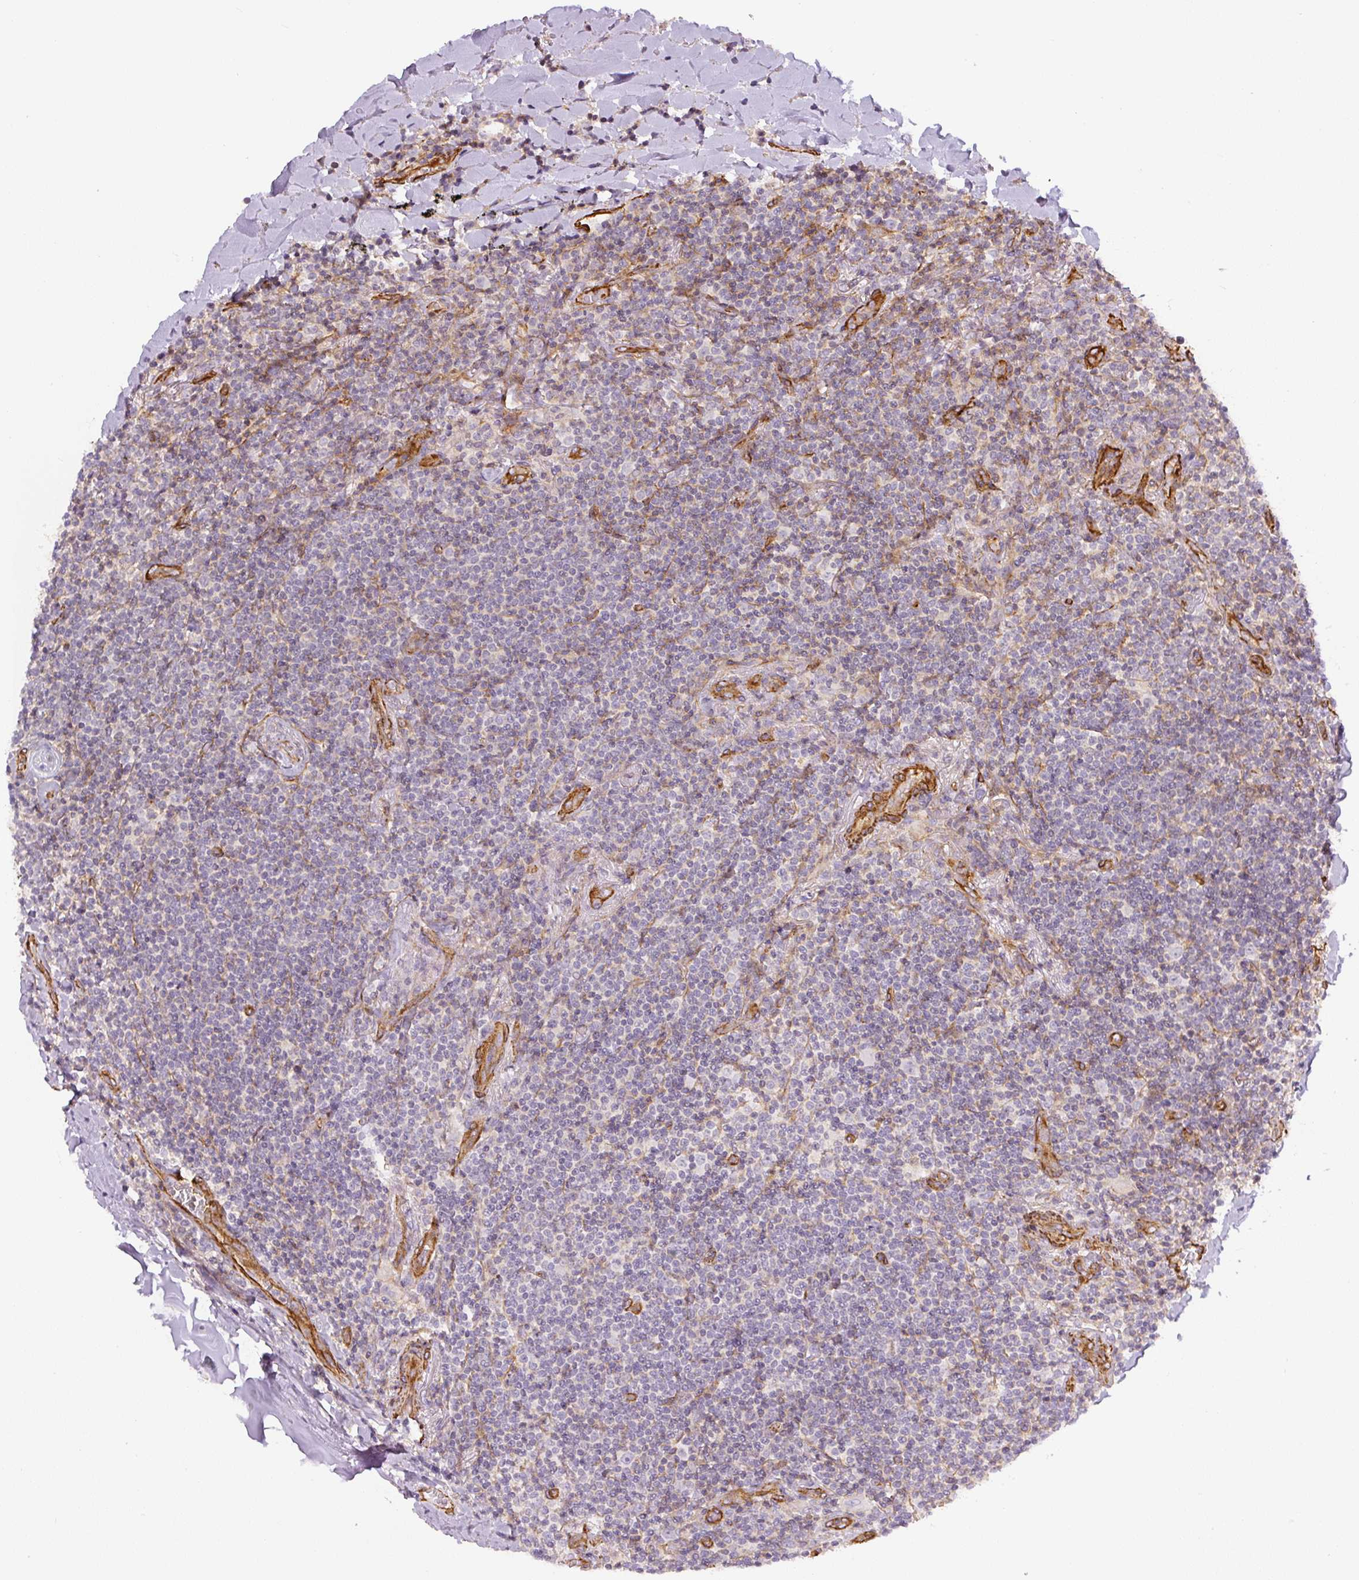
{"staining": {"intensity": "negative", "quantity": "none", "location": "none"}, "tissue": "lymphoma", "cell_type": "Tumor cells", "image_type": "cancer", "snomed": [{"axis": "morphology", "description": "Malignant lymphoma, non-Hodgkin's type, Low grade"}, {"axis": "topography", "description": "Lung"}], "caption": "Micrograph shows no significant protein positivity in tumor cells of low-grade malignant lymphoma, non-Hodgkin's type. Nuclei are stained in blue.", "gene": "MYL12A", "patient": {"sex": "female", "age": 71}}